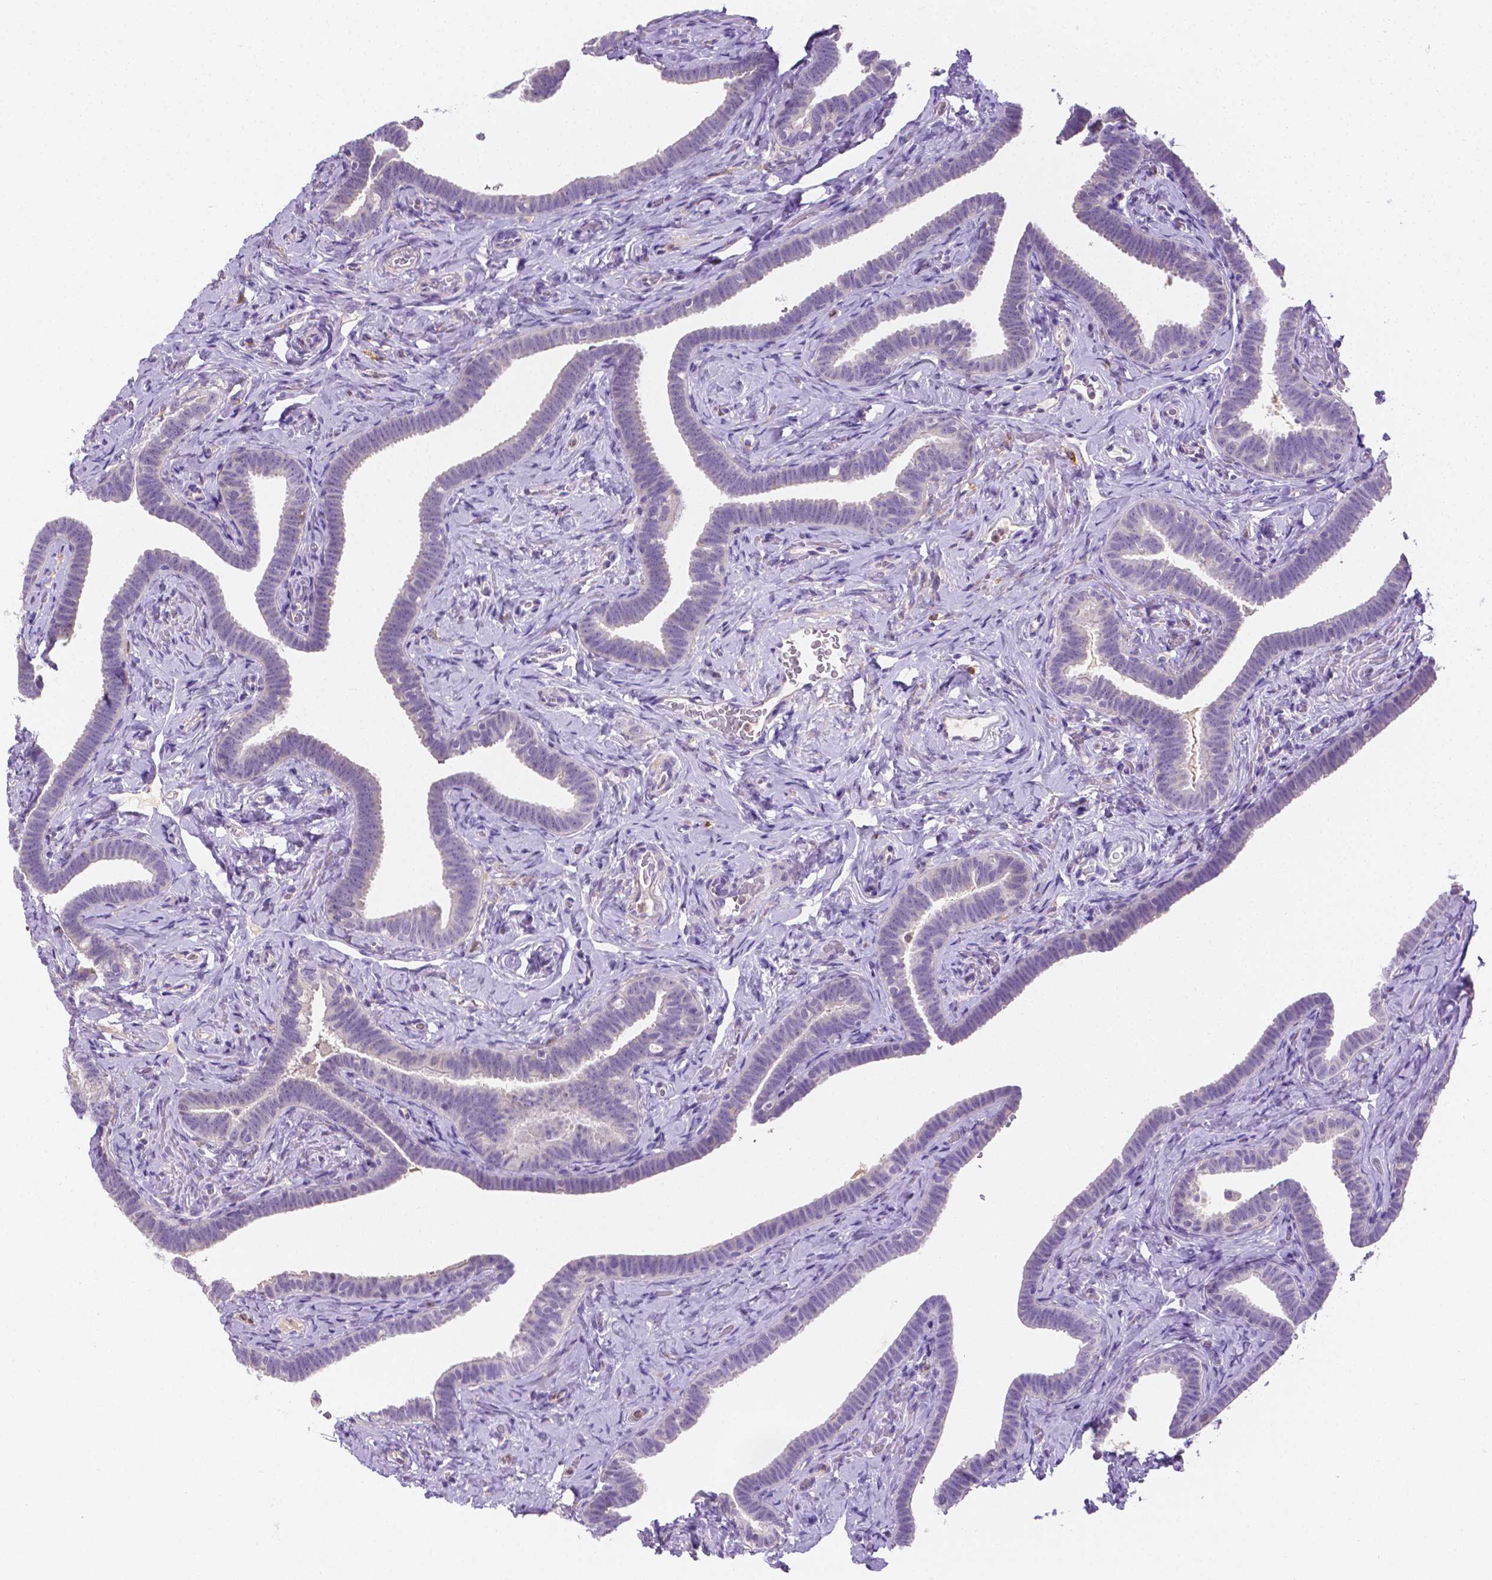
{"staining": {"intensity": "negative", "quantity": "none", "location": "none"}, "tissue": "fallopian tube", "cell_type": "Glandular cells", "image_type": "normal", "snomed": [{"axis": "morphology", "description": "Normal tissue, NOS"}, {"axis": "topography", "description": "Fallopian tube"}], "caption": "Glandular cells show no significant protein positivity in benign fallopian tube. The staining is performed using DAB brown chromogen with nuclei counter-stained in using hematoxylin.", "gene": "NXPH2", "patient": {"sex": "female", "age": 69}}